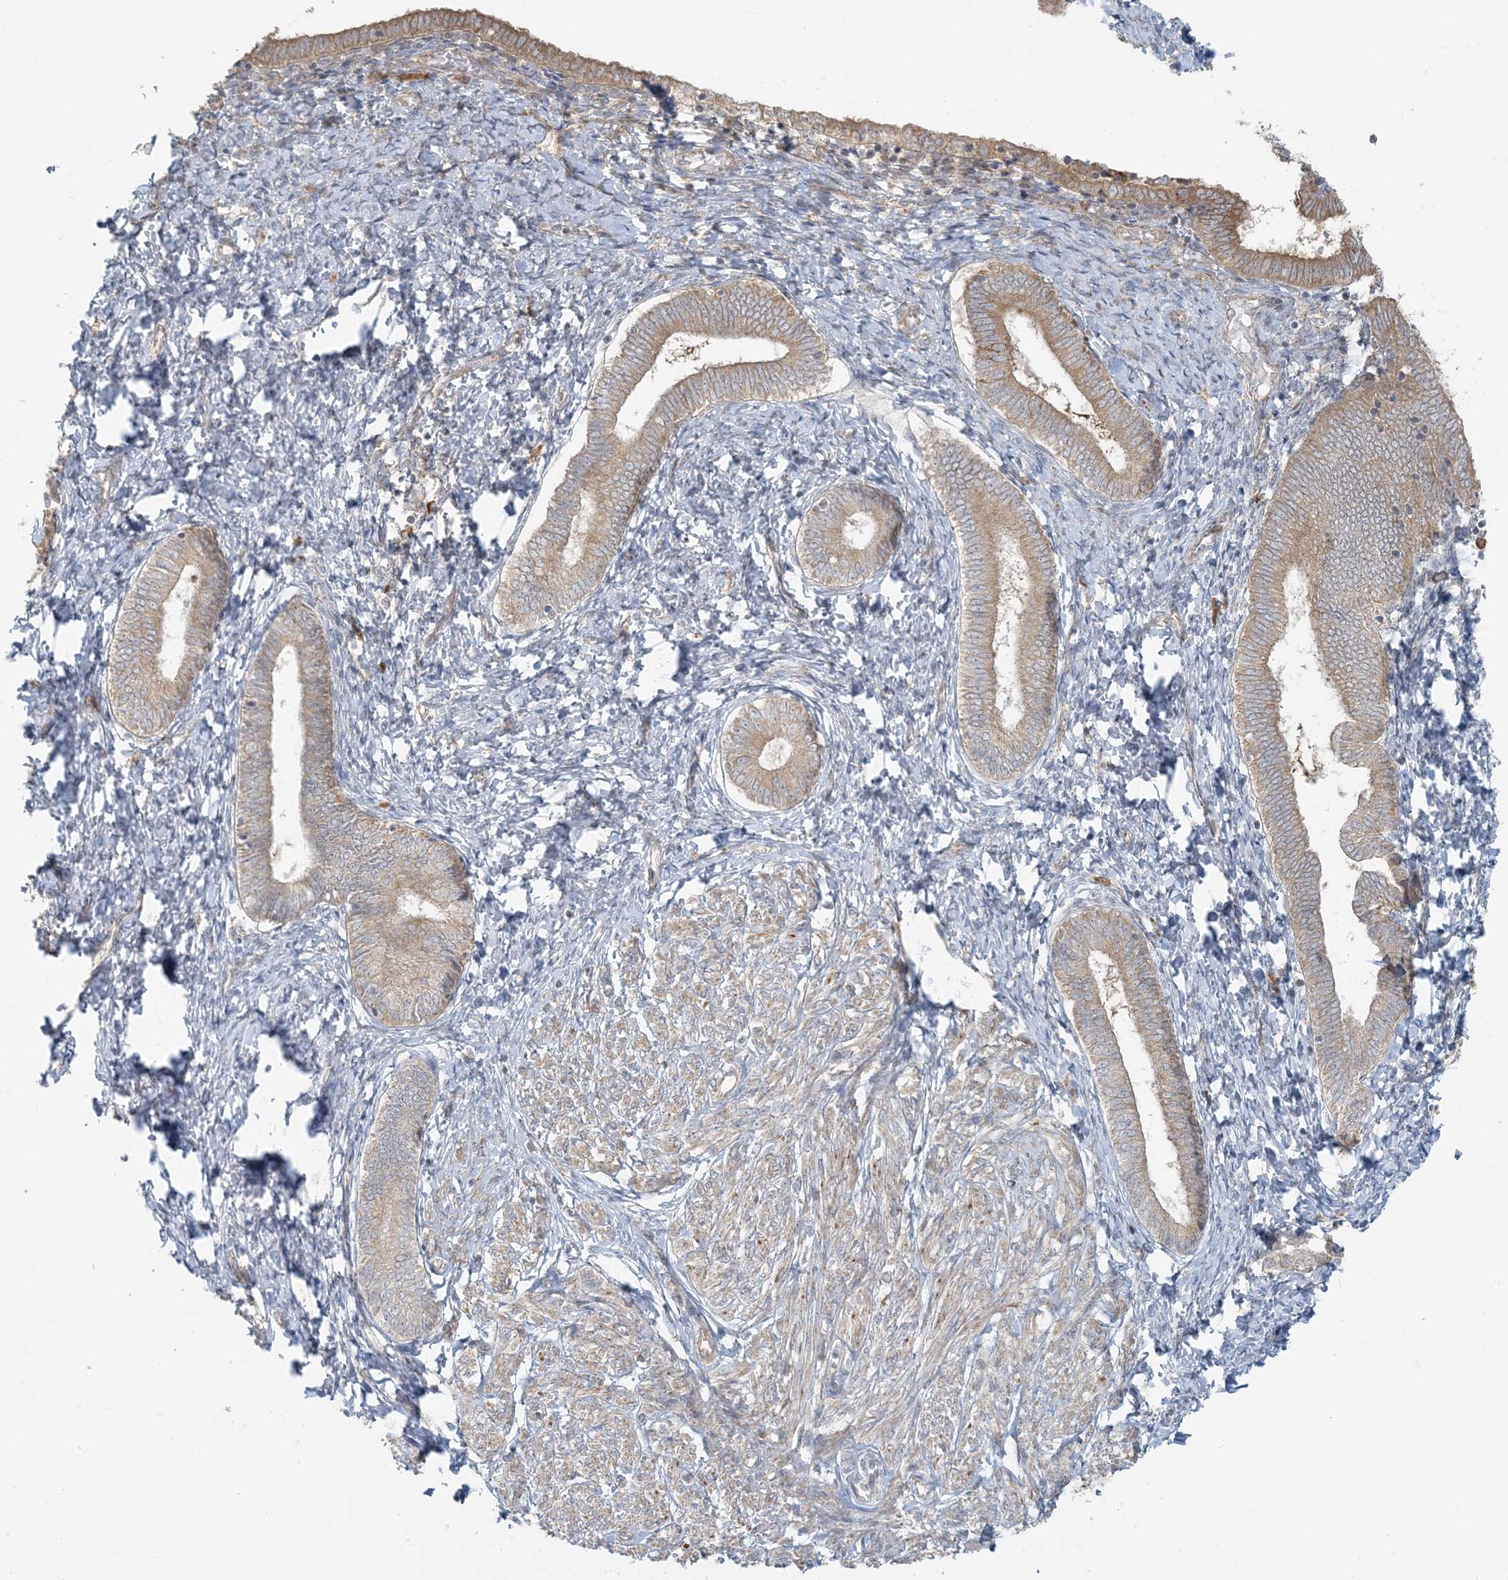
{"staining": {"intensity": "weak", "quantity": "25%-75%", "location": "cytoplasmic/membranous"}, "tissue": "endometrium", "cell_type": "Cells in endometrial stroma", "image_type": "normal", "snomed": [{"axis": "morphology", "description": "Normal tissue, NOS"}, {"axis": "topography", "description": "Endometrium"}], "caption": "Cells in endometrial stroma reveal low levels of weak cytoplasmic/membranous positivity in about 25%-75% of cells in normal human endometrium. (Stains: DAB in brown, nuclei in blue, Microscopy: brightfield microscopy at high magnification).", "gene": "ZNF263", "patient": {"sex": "female", "age": 72}}